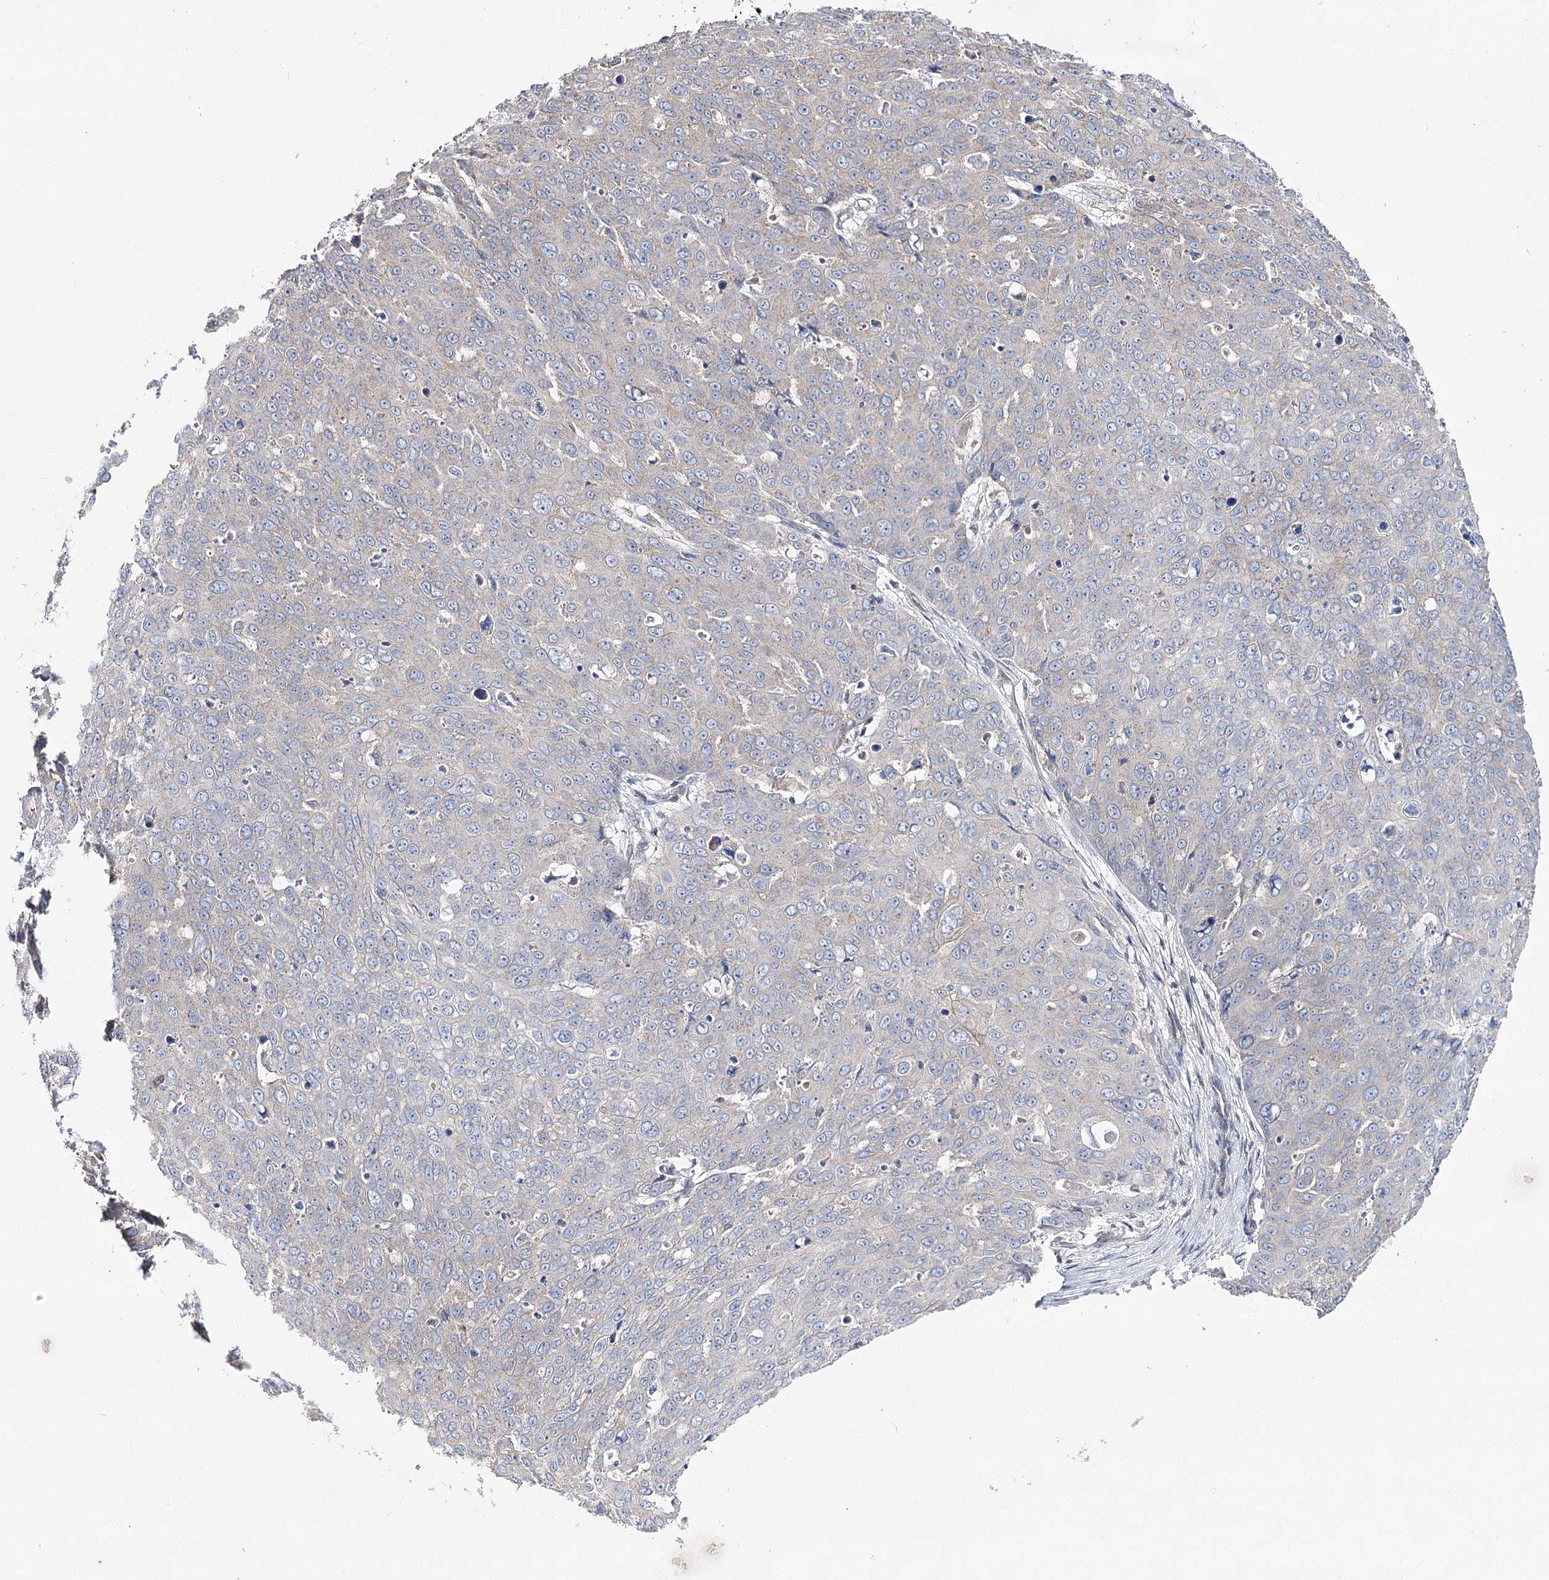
{"staining": {"intensity": "negative", "quantity": "none", "location": "none"}, "tissue": "skin cancer", "cell_type": "Tumor cells", "image_type": "cancer", "snomed": [{"axis": "morphology", "description": "Squamous cell carcinoma, NOS"}, {"axis": "topography", "description": "Skin"}], "caption": "Micrograph shows no protein positivity in tumor cells of skin cancer (squamous cell carcinoma) tissue.", "gene": "AURKC", "patient": {"sex": "male", "age": 71}}